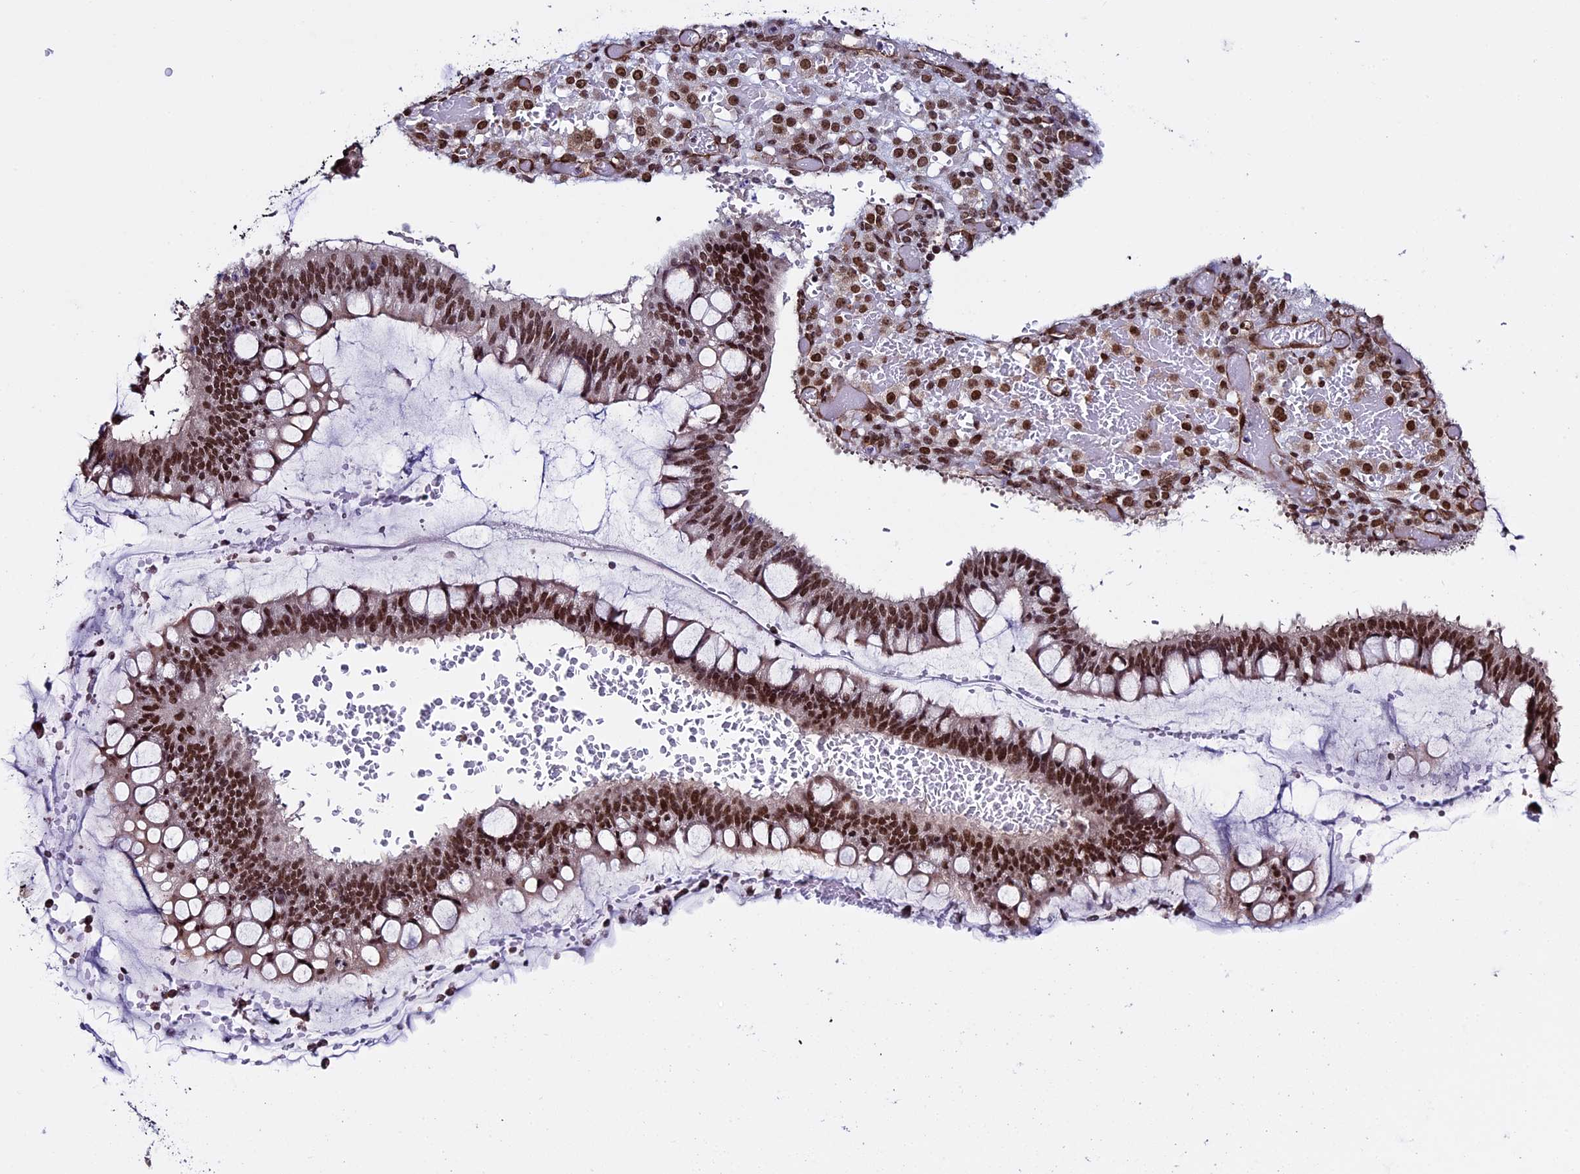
{"staining": {"intensity": "moderate", "quantity": ">75%", "location": "nuclear"}, "tissue": "ovarian cancer", "cell_type": "Tumor cells", "image_type": "cancer", "snomed": [{"axis": "morphology", "description": "Cystadenocarcinoma, mucinous, NOS"}, {"axis": "topography", "description": "Ovary"}], "caption": "Ovarian mucinous cystadenocarcinoma stained with immunohistochemistry (IHC) demonstrates moderate nuclear staining in approximately >75% of tumor cells.", "gene": "MPHOSPH8", "patient": {"sex": "female", "age": 73}}